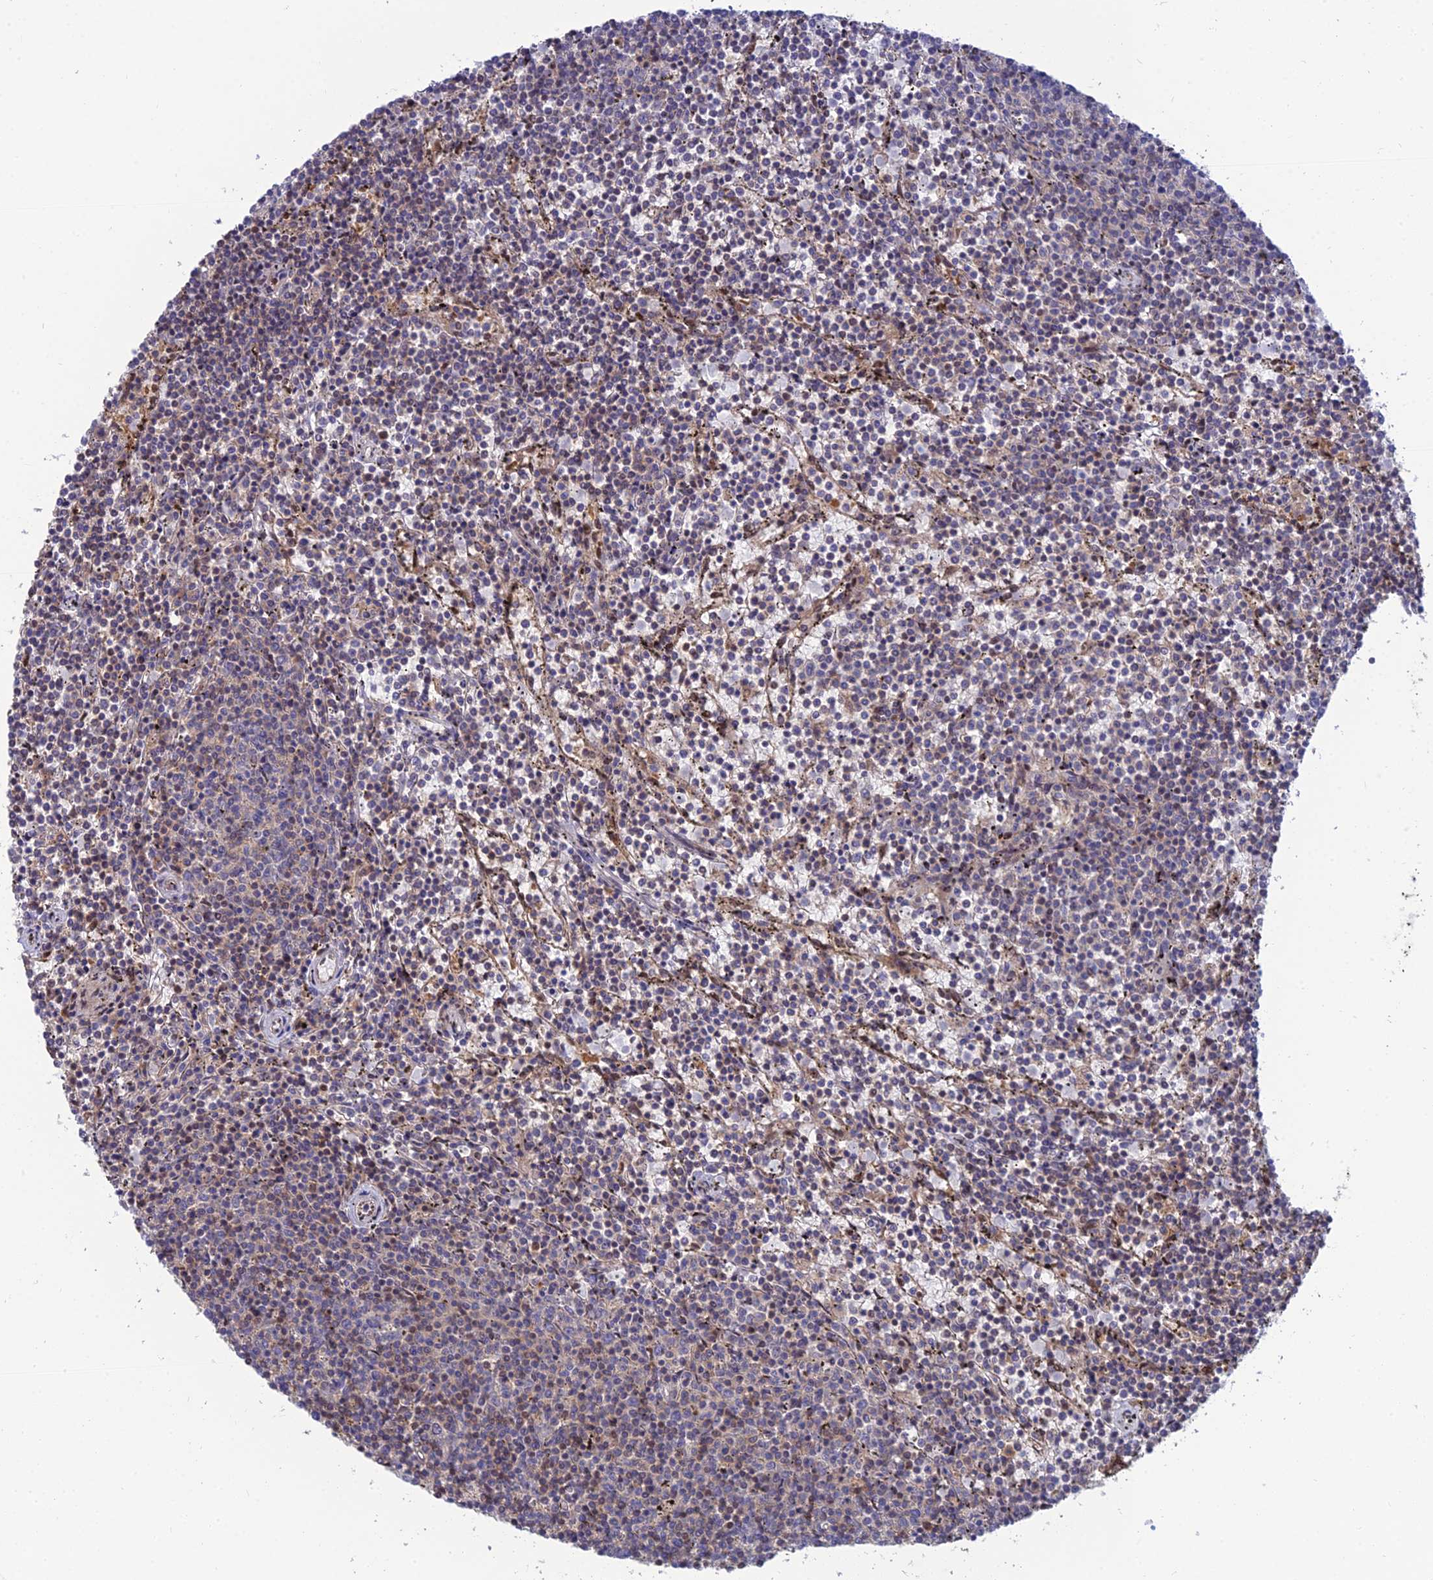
{"staining": {"intensity": "negative", "quantity": "none", "location": "none"}, "tissue": "lymphoma", "cell_type": "Tumor cells", "image_type": "cancer", "snomed": [{"axis": "morphology", "description": "Malignant lymphoma, non-Hodgkin's type, Low grade"}, {"axis": "topography", "description": "Spleen"}], "caption": "A high-resolution image shows IHC staining of malignant lymphoma, non-Hodgkin's type (low-grade), which displays no significant staining in tumor cells.", "gene": "DNPEP", "patient": {"sex": "female", "age": 50}}